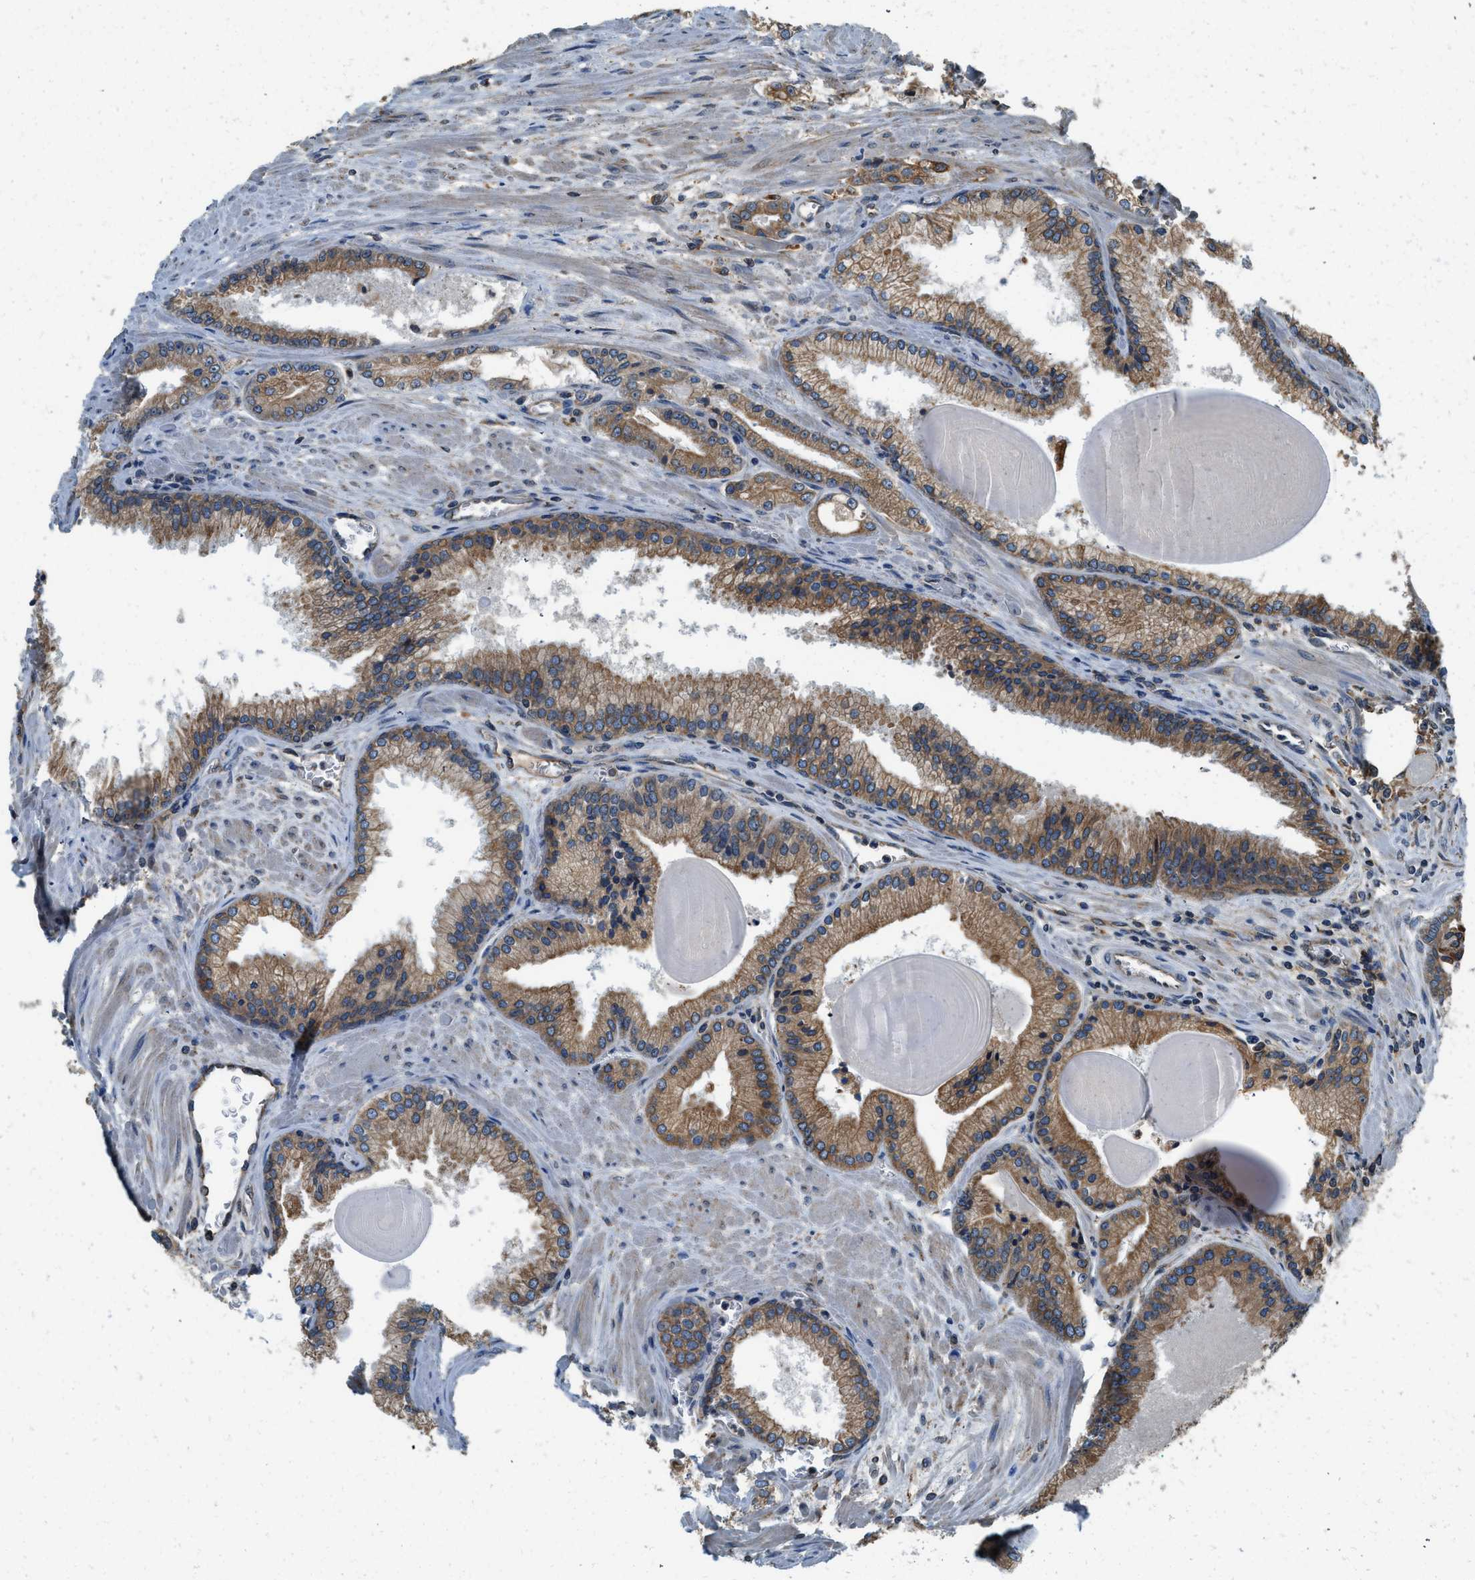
{"staining": {"intensity": "moderate", "quantity": ">75%", "location": "cytoplasmic/membranous"}, "tissue": "prostate cancer", "cell_type": "Tumor cells", "image_type": "cancer", "snomed": [{"axis": "morphology", "description": "Adenocarcinoma, Low grade"}, {"axis": "topography", "description": "Prostate"}], "caption": "Immunohistochemistry (IHC) micrograph of human prostate cancer (adenocarcinoma (low-grade)) stained for a protein (brown), which shows medium levels of moderate cytoplasmic/membranous positivity in approximately >75% of tumor cells.", "gene": "BCAP31", "patient": {"sex": "male", "age": 59}}